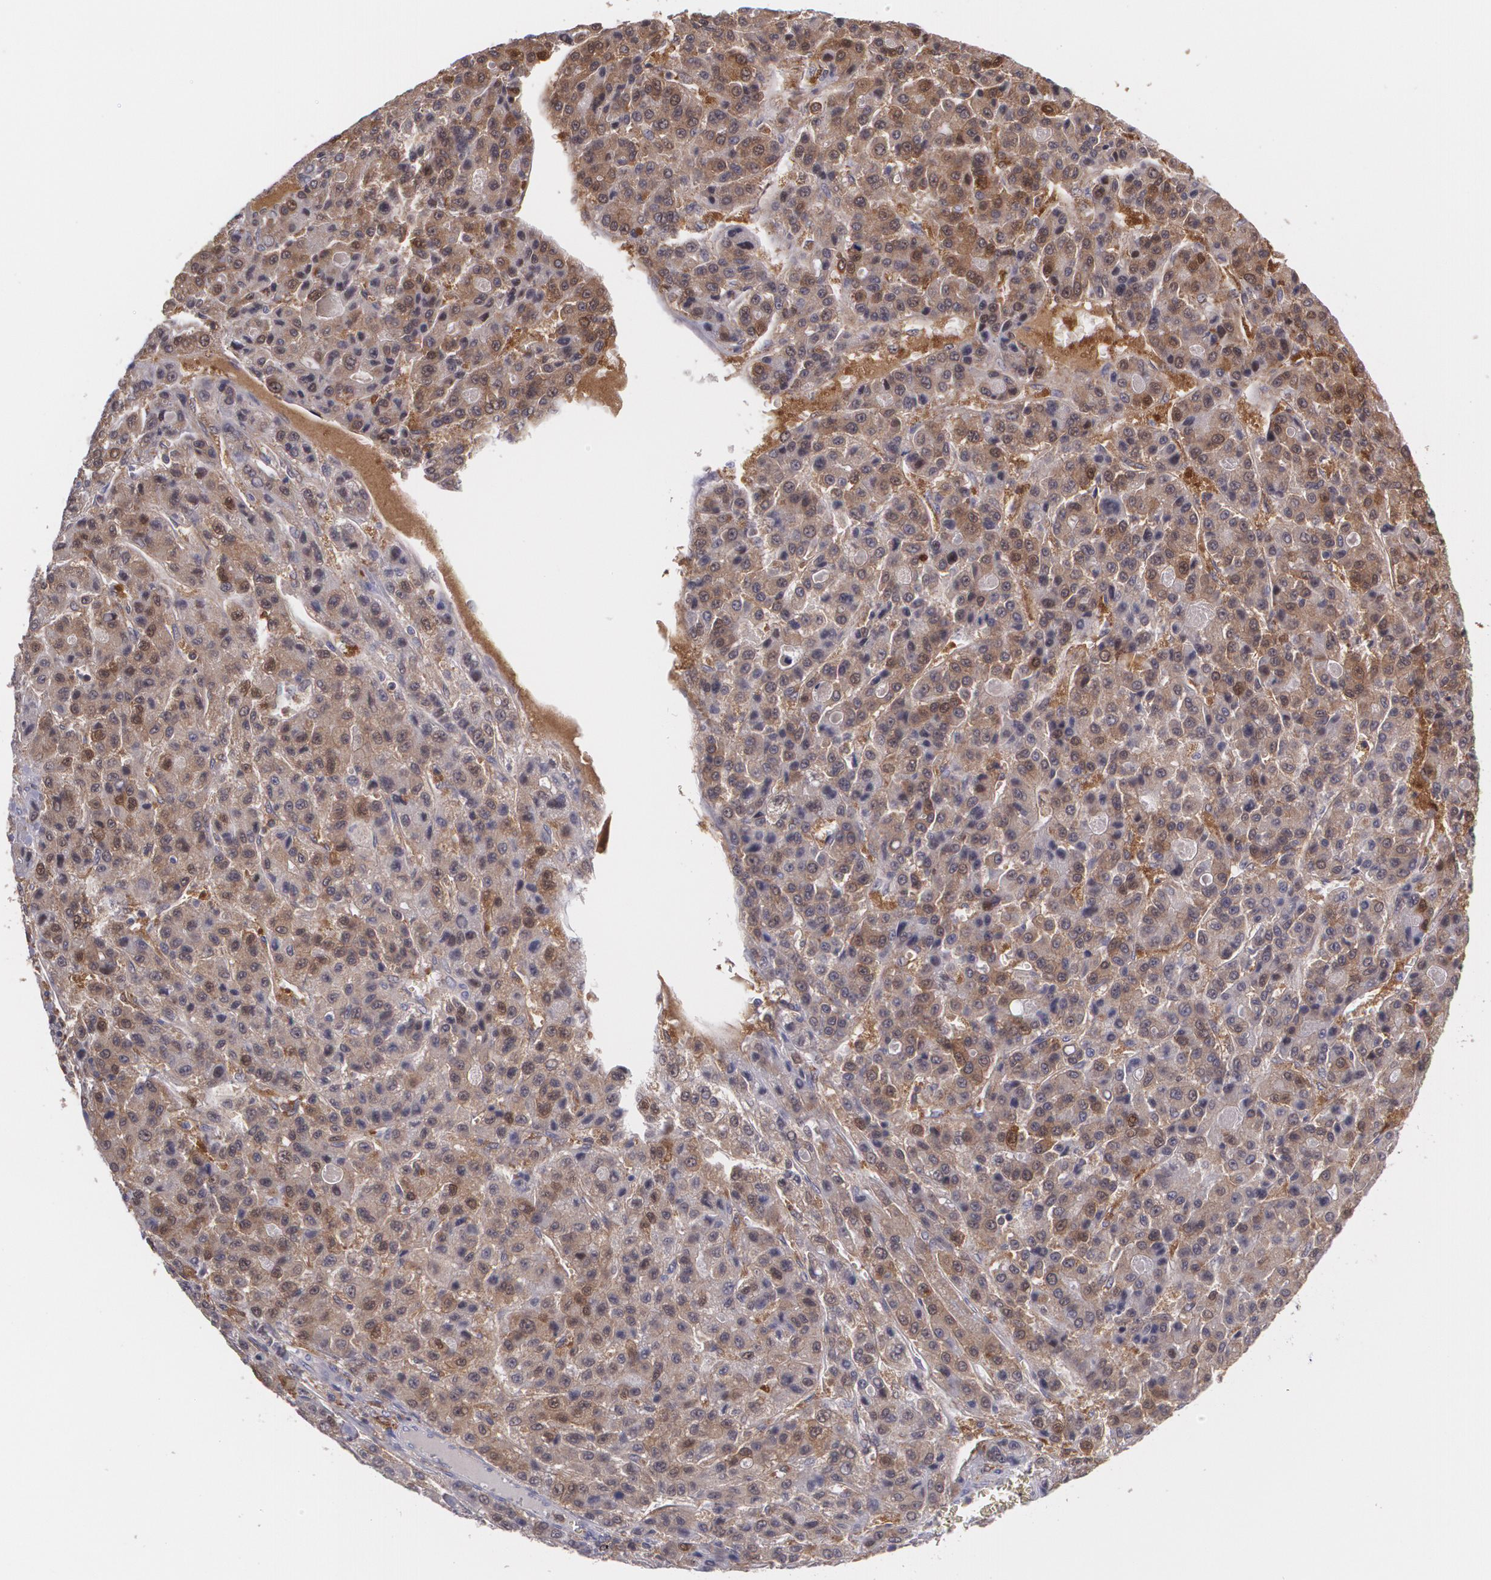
{"staining": {"intensity": "moderate", "quantity": ">75%", "location": "cytoplasmic/membranous"}, "tissue": "liver cancer", "cell_type": "Tumor cells", "image_type": "cancer", "snomed": [{"axis": "morphology", "description": "Carcinoma, Hepatocellular, NOS"}, {"axis": "topography", "description": "Liver"}], "caption": "The image exhibits a brown stain indicating the presence of a protein in the cytoplasmic/membranous of tumor cells in liver cancer (hepatocellular carcinoma).", "gene": "HSPH1", "patient": {"sex": "male", "age": 70}}